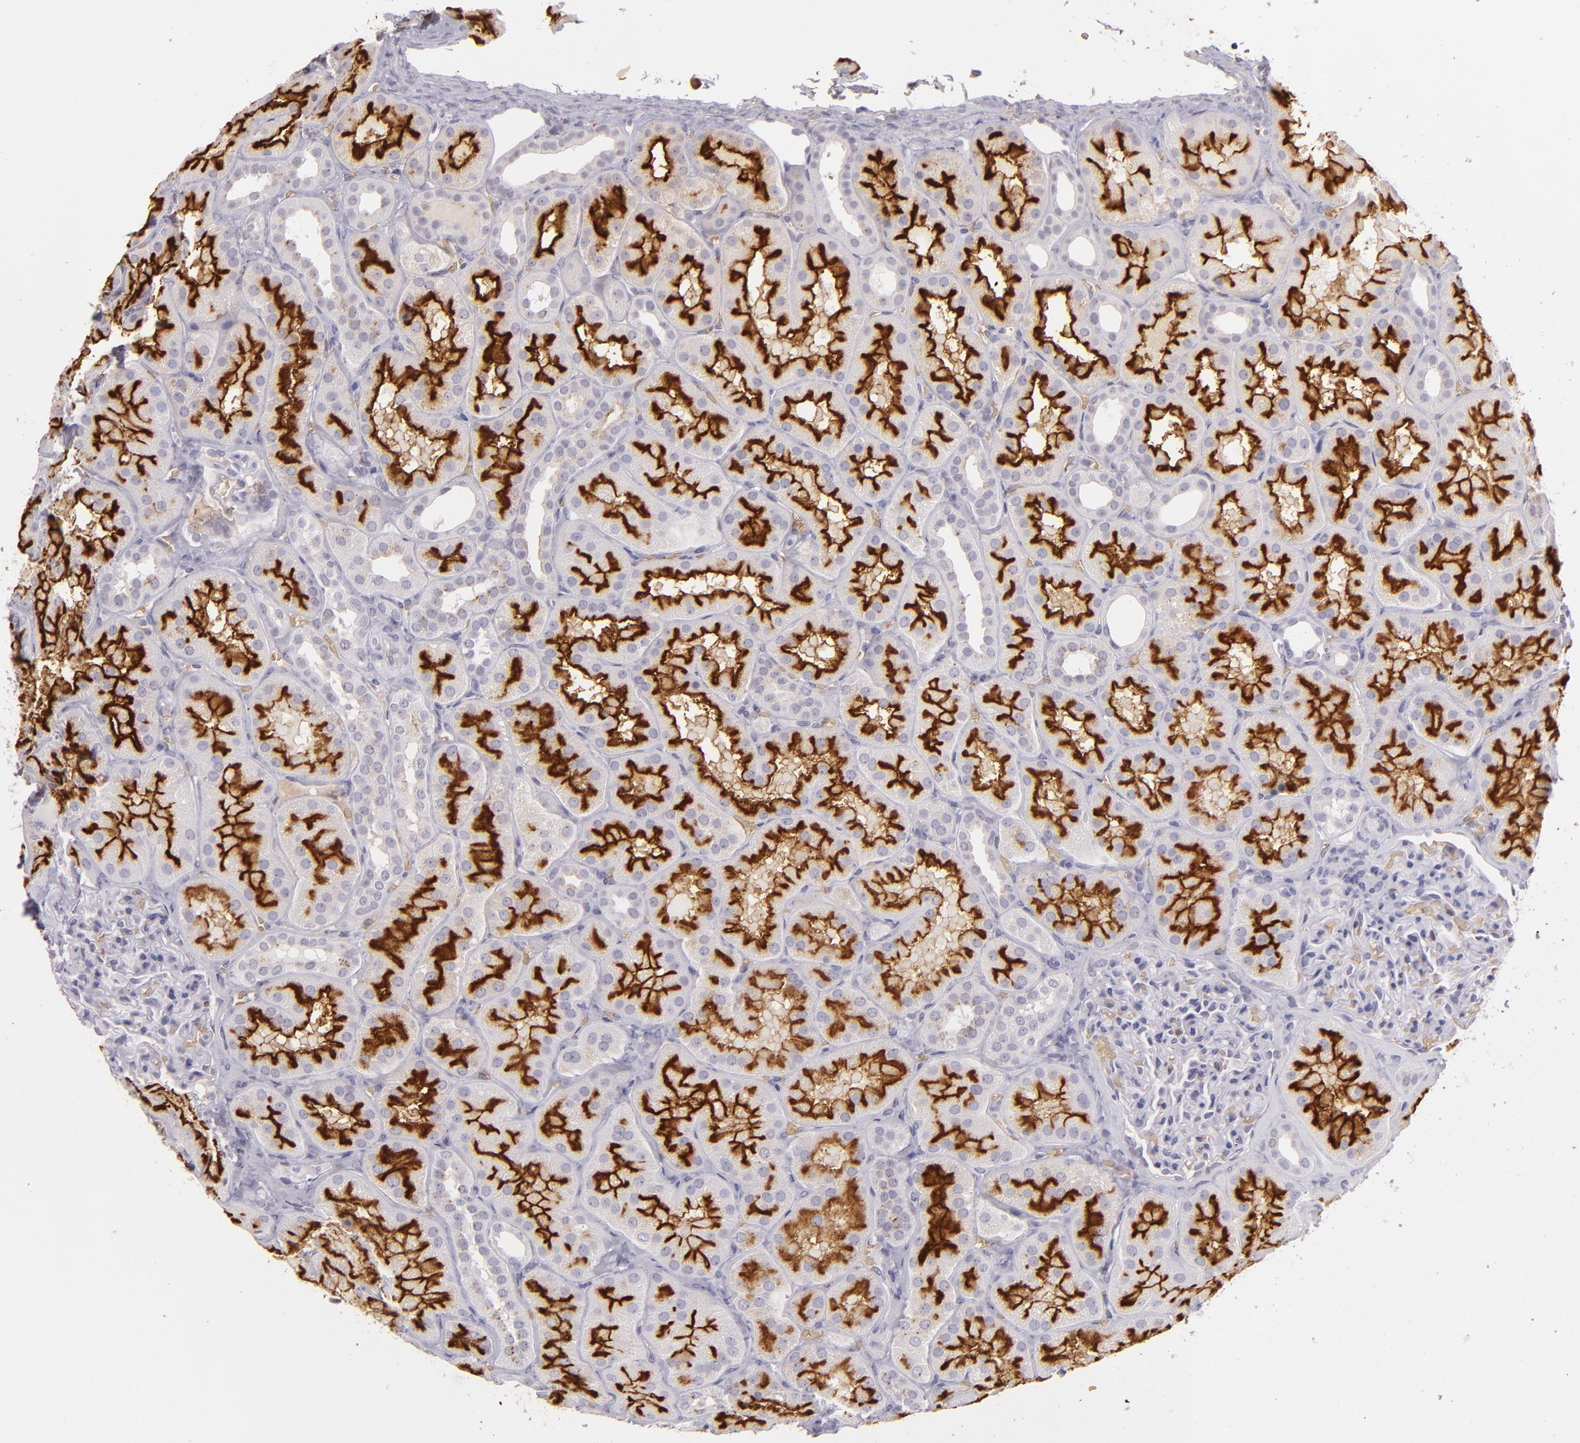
{"staining": {"intensity": "negative", "quantity": "none", "location": "none"}, "tissue": "kidney", "cell_type": "Cells in glomeruli", "image_type": "normal", "snomed": [{"axis": "morphology", "description": "Normal tissue, NOS"}, {"axis": "topography", "description": "Kidney"}], "caption": "Normal kidney was stained to show a protein in brown. There is no significant positivity in cells in glomeruli.", "gene": "ACE", "patient": {"sex": "male", "age": 28}}